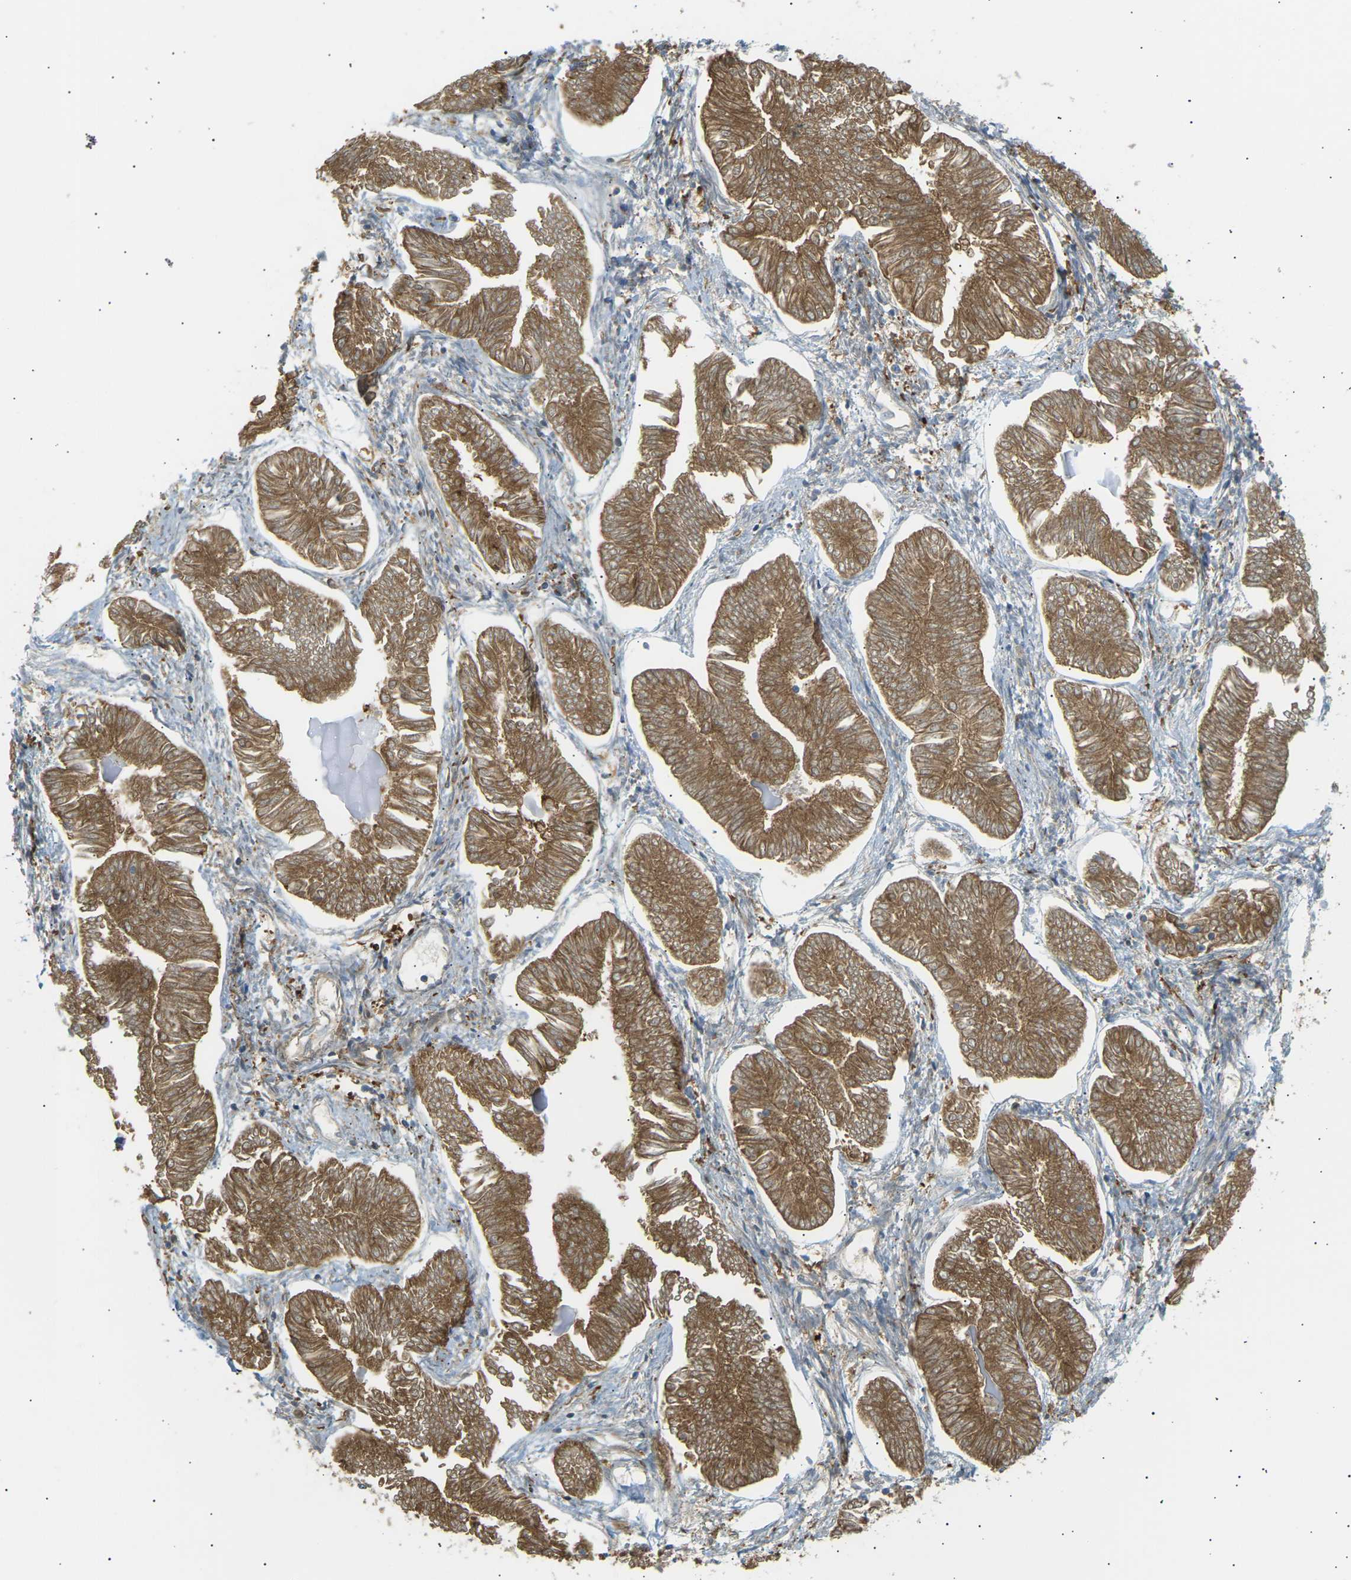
{"staining": {"intensity": "moderate", "quantity": ">75%", "location": "cytoplasmic/membranous"}, "tissue": "endometrial cancer", "cell_type": "Tumor cells", "image_type": "cancer", "snomed": [{"axis": "morphology", "description": "Adenocarcinoma, NOS"}, {"axis": "topography", "description": "Endometrium"}], "caption": "This micrograph shows immunohistochemistry (IHC) staining of endometrial cancer, with medium moderate cytoplasmic/membranous expression in about >75% of tumor cells.", "gene": "CDK17", "patient": {"sex": "female", "age": 53}}